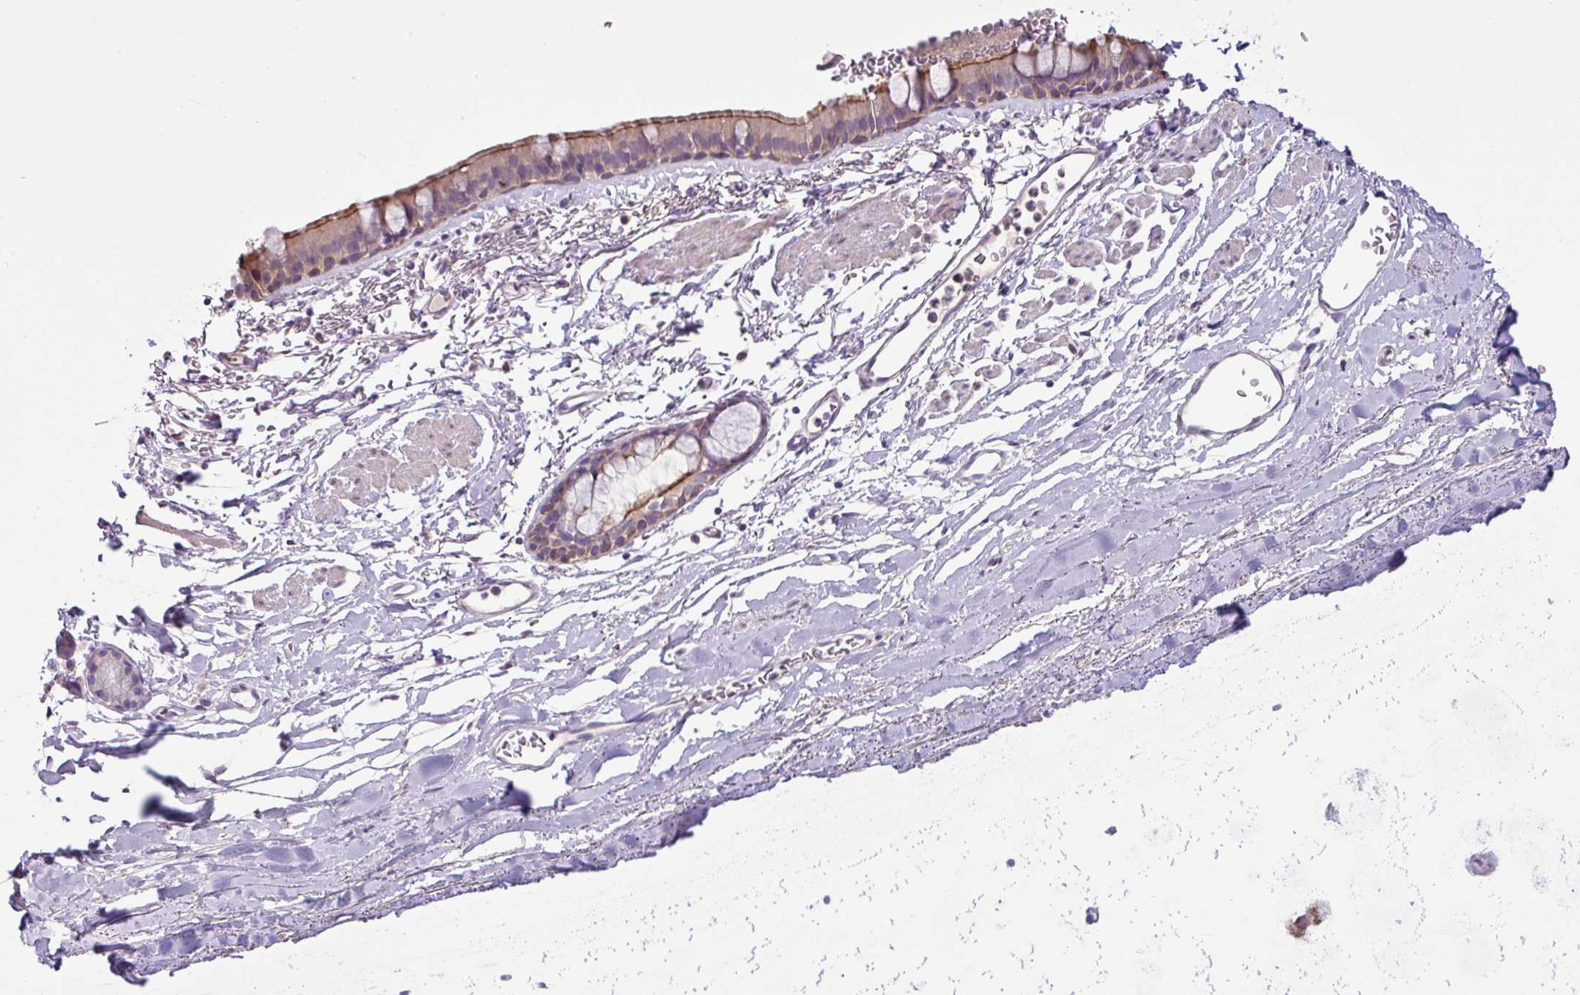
{"staining": {"intensity": "strong", "quantity": "25%-75%", "location": "cytoplasmic/membranous"}, "tissue": "bronchus", "cell_type": "Respiratory epithelial cells", "image_type": "normal", "snomed": [{"axis": "morphology", "description": "Normal tissue, NOS"}, {"axis": "topography", "description": "Bronchus"}], "caption": "There is high levels of strong cytoplasmic/membranous expression in respiratory epithelial cells of unremarkable bronchus, as demonstrated by immunohistochemical staining (brown color).", "gene": "PNLDC1", "patient": {"sex": "male", "age": 67}}